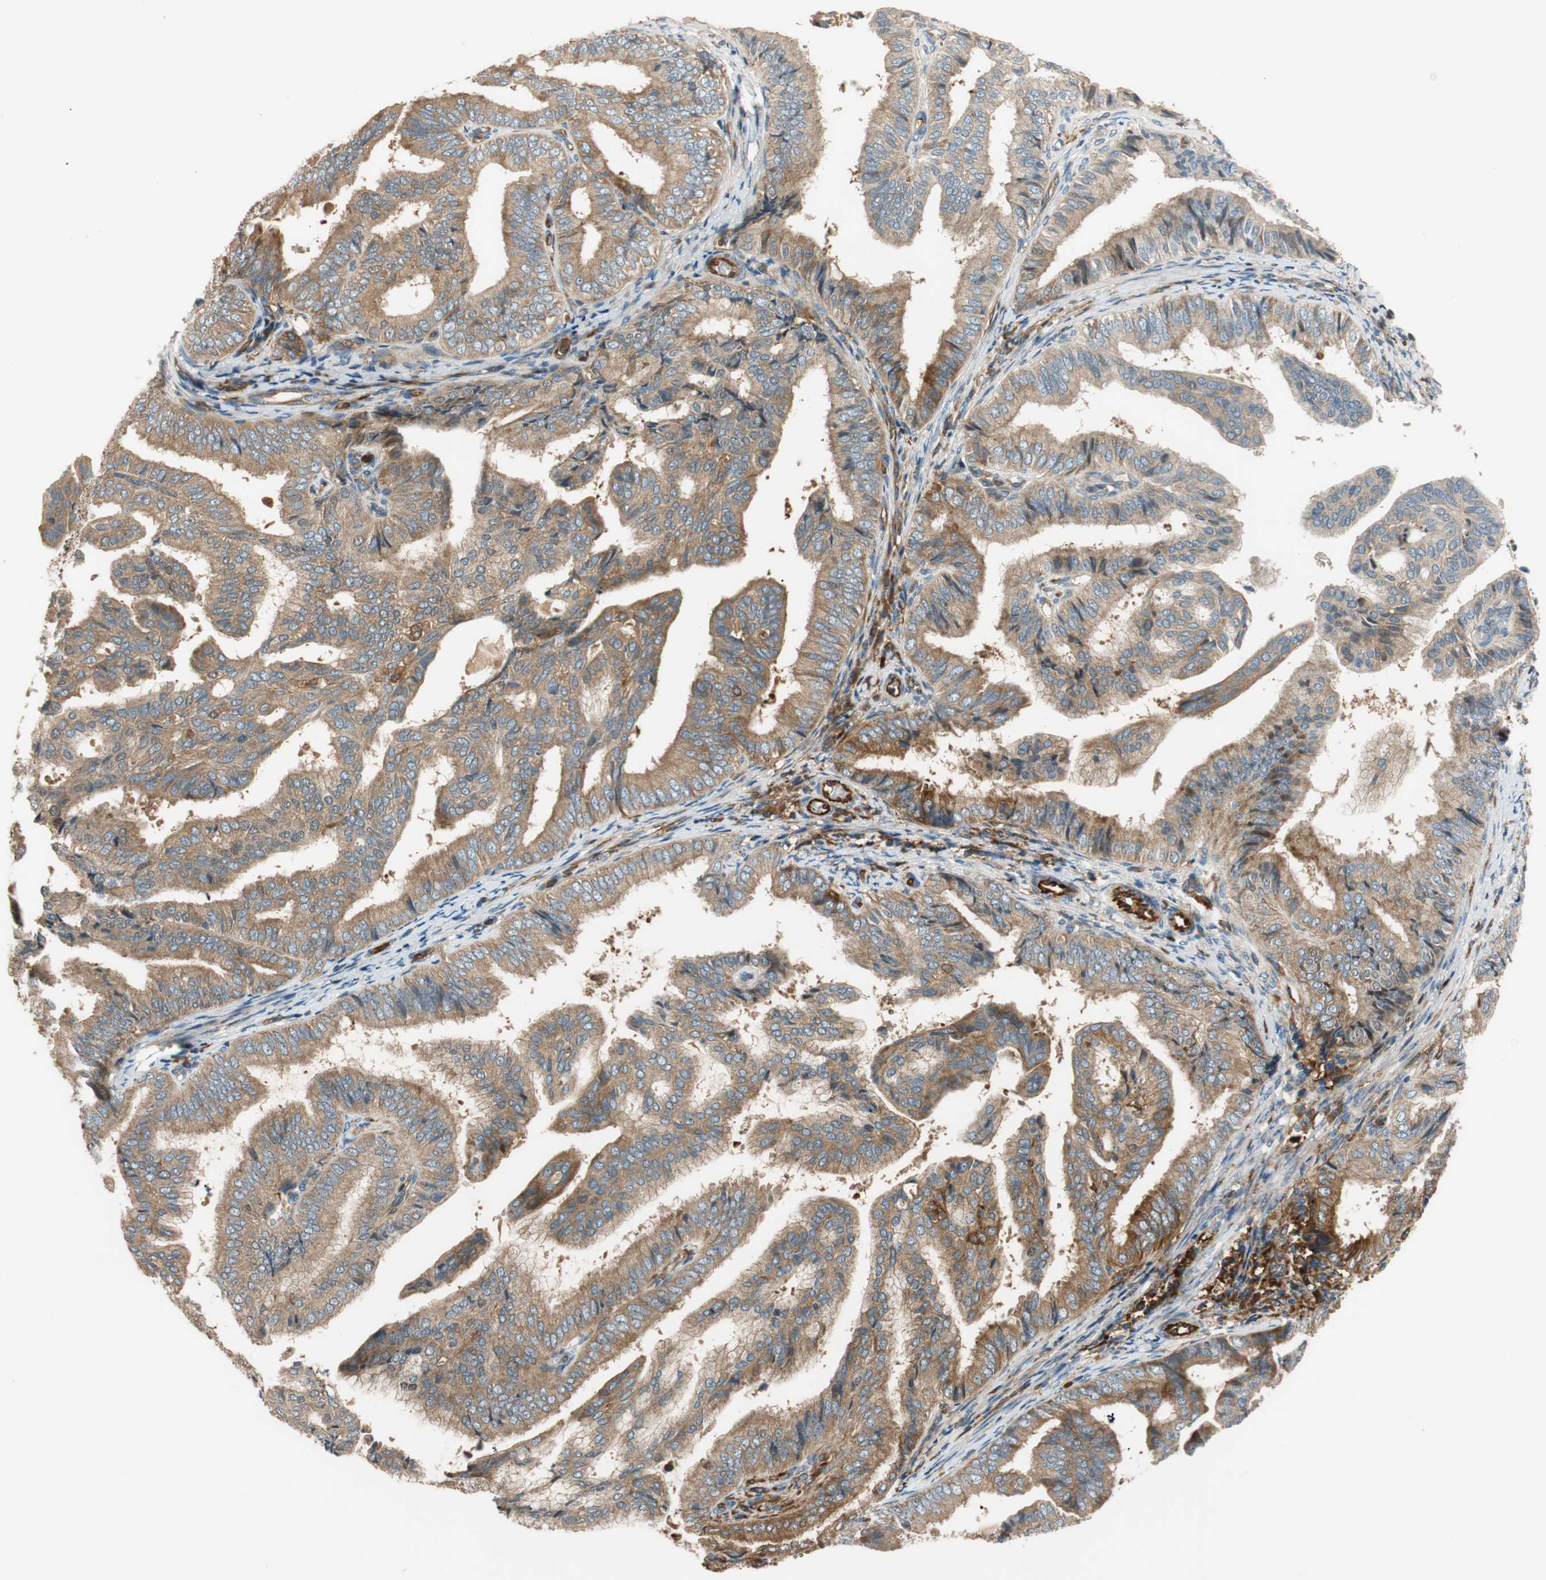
{"staining": {"intensity": "moderate", "quantity": ">75%", "location": "cytoplasmic/membranous"}, "tissue": "endometrial cancer", "cell_type": "Tumor cells", "image_type": "cancer", "snomed": [{"axis": "morphology", "description": "Adenocarcinoma, NOS"}, {"axis": "topography", "description": "Endometrium"}], "caption": "DAB immunohistochemical staining of endometrial adenocarcinoma reveals moderate cytoplasmic/membranous protein expression in approximately >75% of tumor cells. (Stains: DAB in brown, nuclei in blue, Microscopy: brightfield microscopy at high magnification).", "gene": "PARP14", "patient": {"sex": "female", "age": 58}}